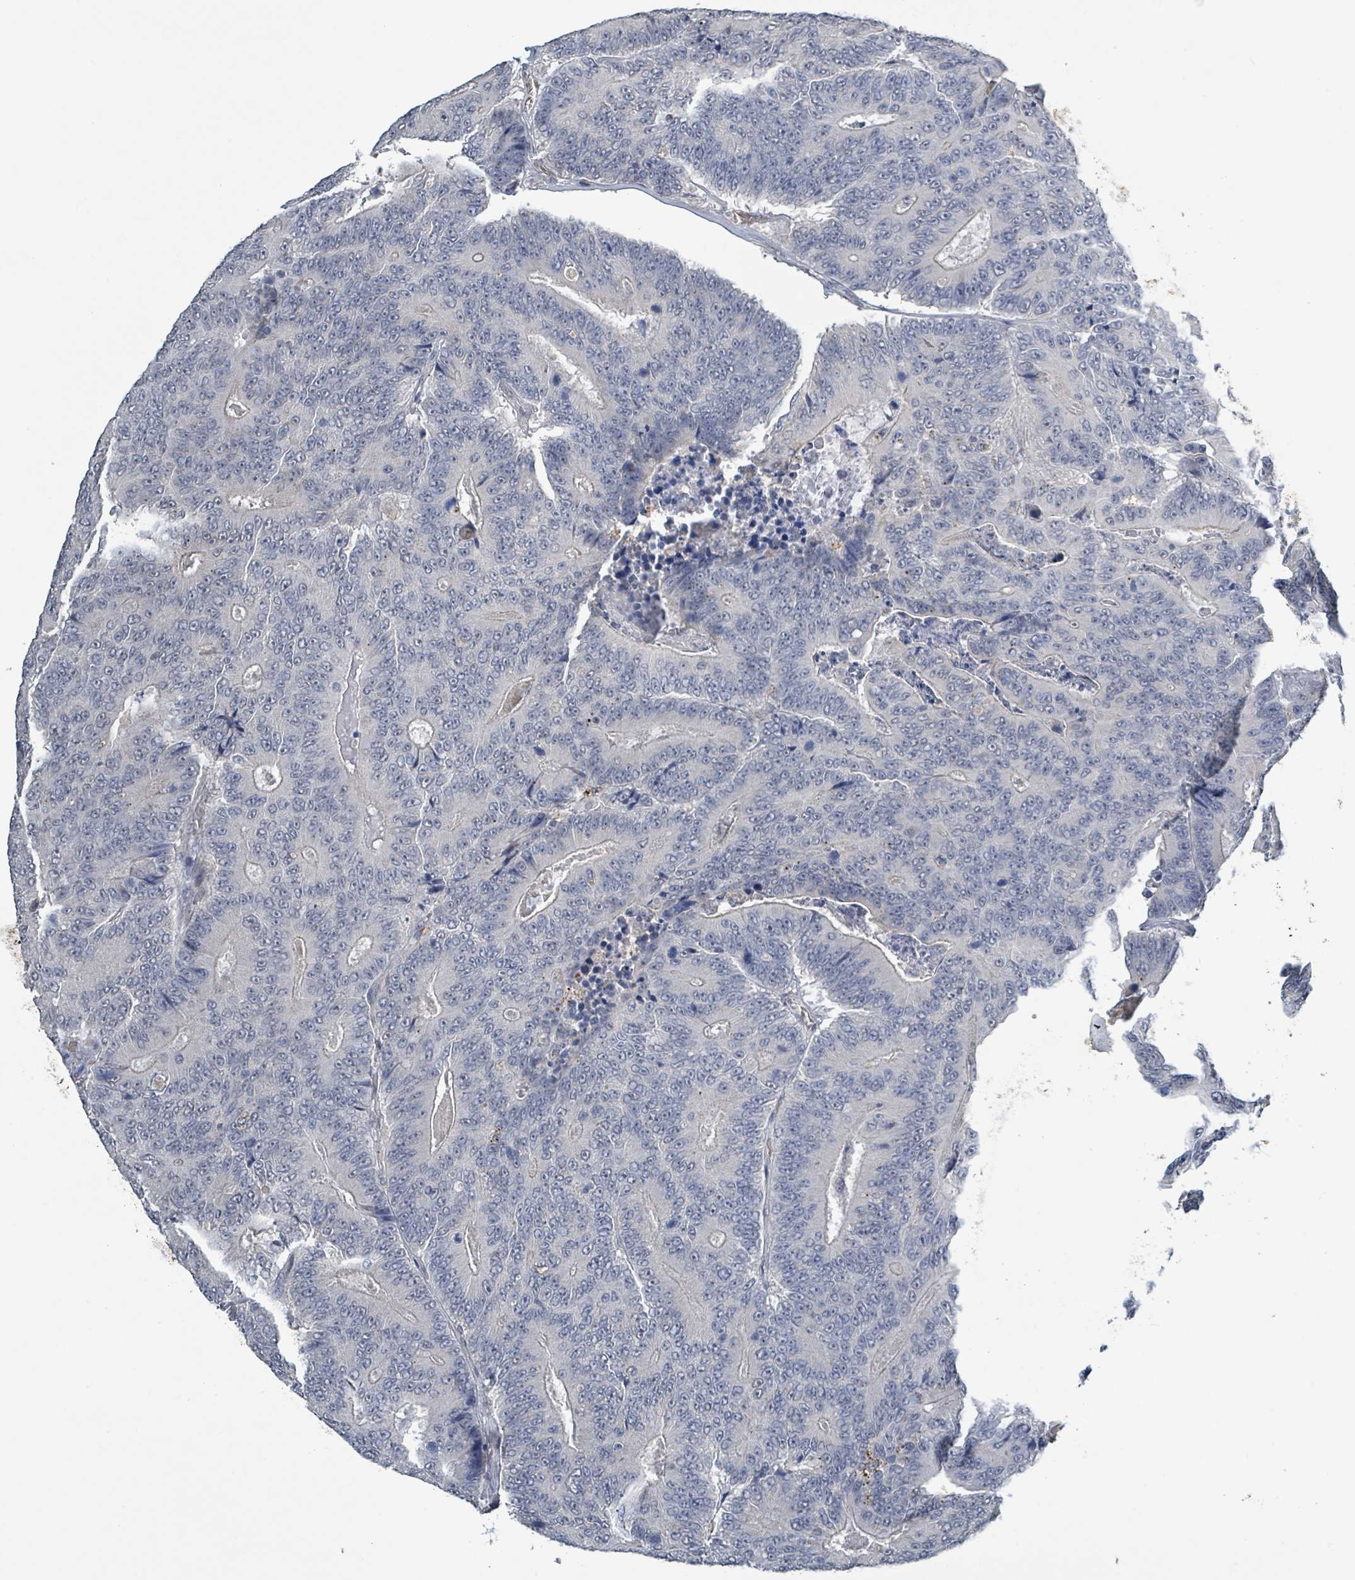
{"staining": {"intensity": "negative", "quantity": "none", "location": "none"}, "tissue": "colorectal cancer", "cell_type": "Tumor cells", "image_type": "cancer", "snomed": [{"axis": "morphology", "description": "Adenocarcinoma, NOS"}, {"axis": "topography", "description": "Colon"}], "caption": "Tumor cells show no significant staining in colorectal adenocarcinoma. (Stains: DAB IHC with hematoxylin counter stain, Microscopy: brightfield microscopy at high magnification).", "gene": "SEBOX", "patient": {"sex": "male", "age": 83}}